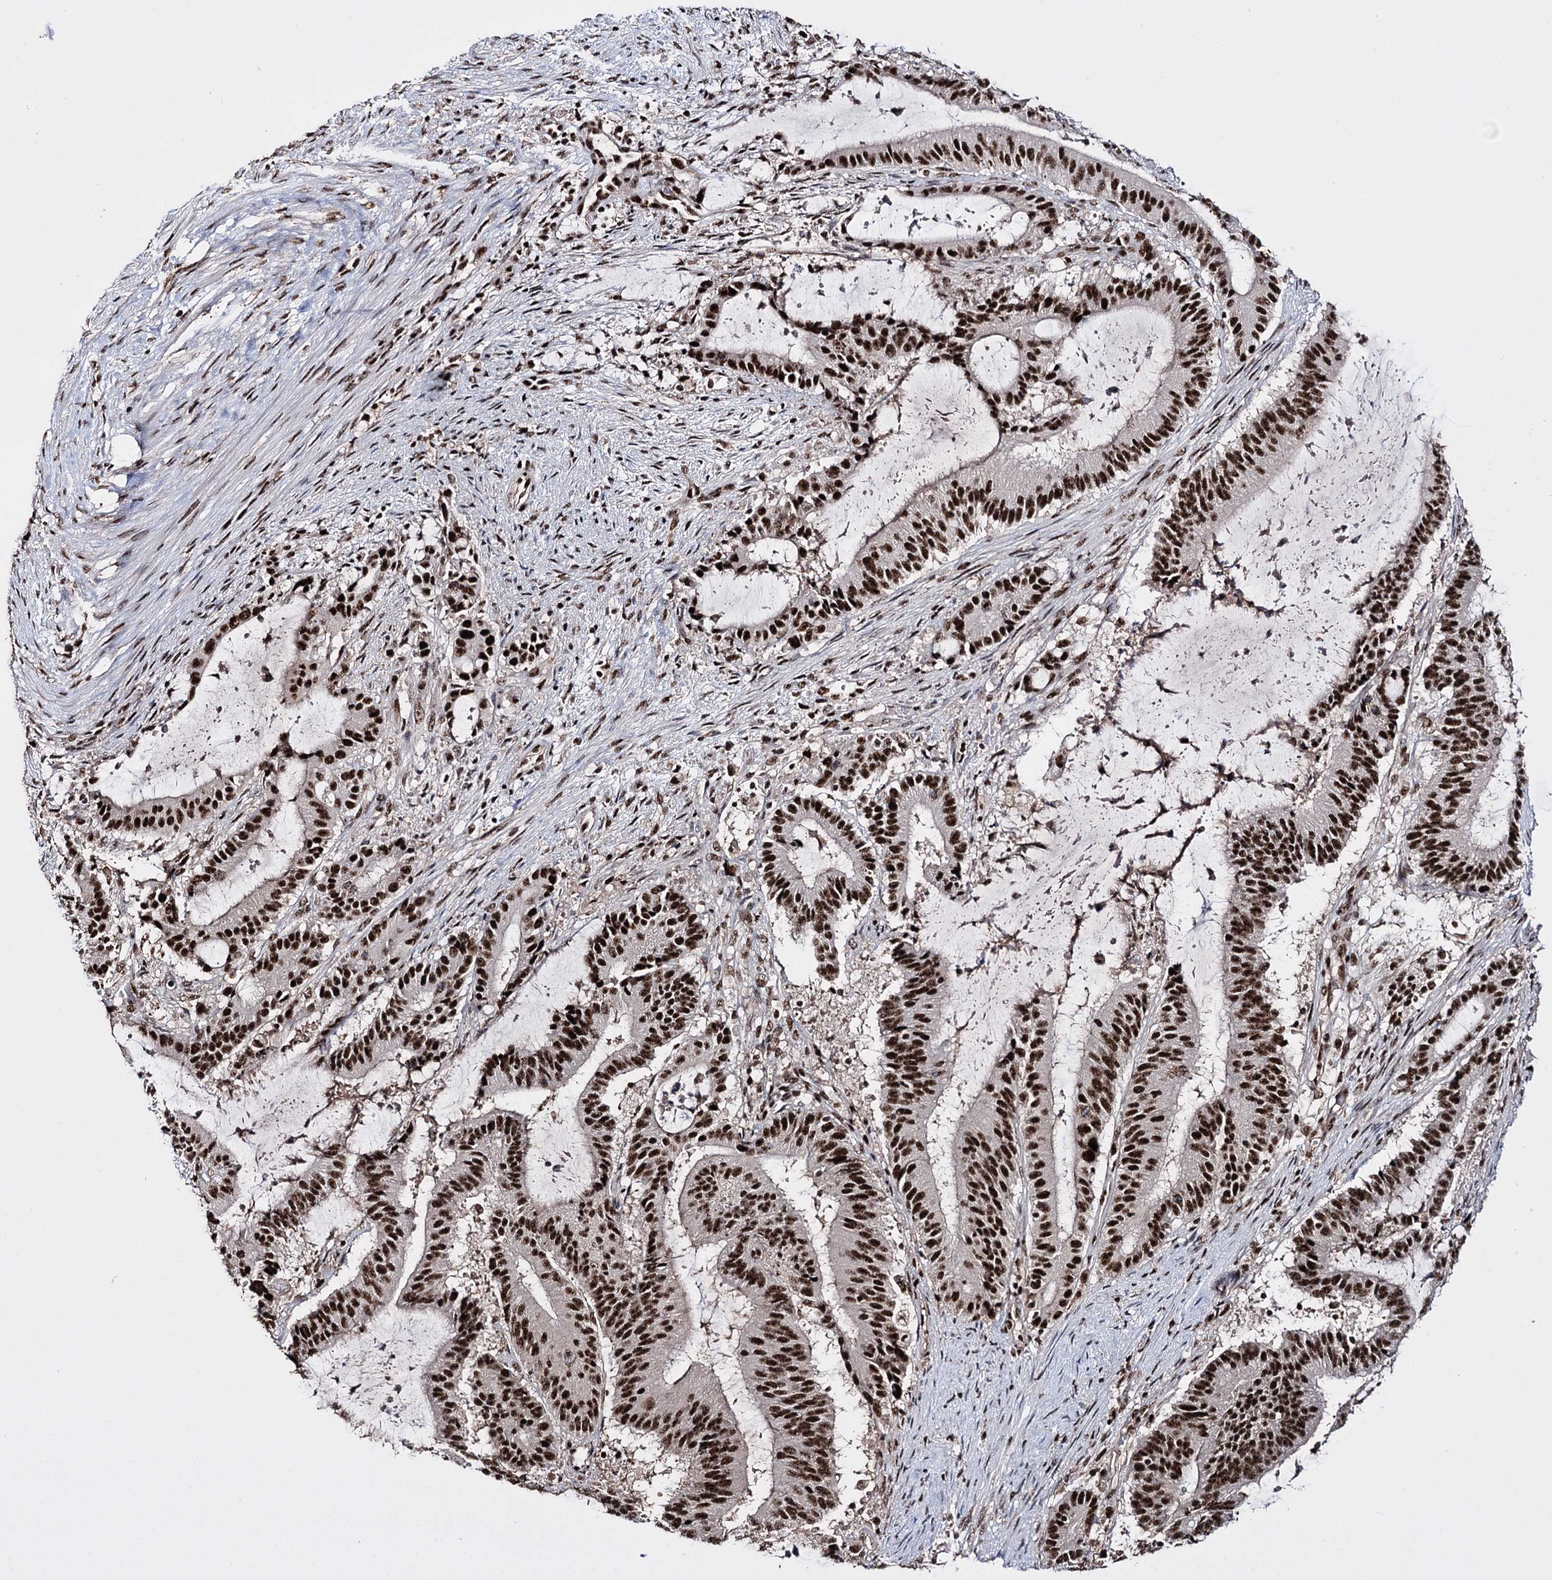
{"staining": {"intensity": "strong", "quantity": ">75%", "location": "nuclear"}, "tissue": "liver cancer", "cell_type": "Tumor cells", "image_type": "cancer", "snomed": [{"axis": "morphology", "description": "Normal tissue, NOS"}, {"axis": "morphology", "description": "Cholangiocarcinoma"}, {"axis": "topography", "description": "Liver"}, {"axis": "topography", "description": "Peripheral nerve tissue"}], "caption": "Protein staining of liver cholangiocarcinoma tissue exhibits strong nuclear expression in approximately >75% of tumor cells. (brown staining indicates protein expression, while blue staining denotes nuclei).", "gene": "PRPF40A", "patient": {"sex": "female", "age": 73}}